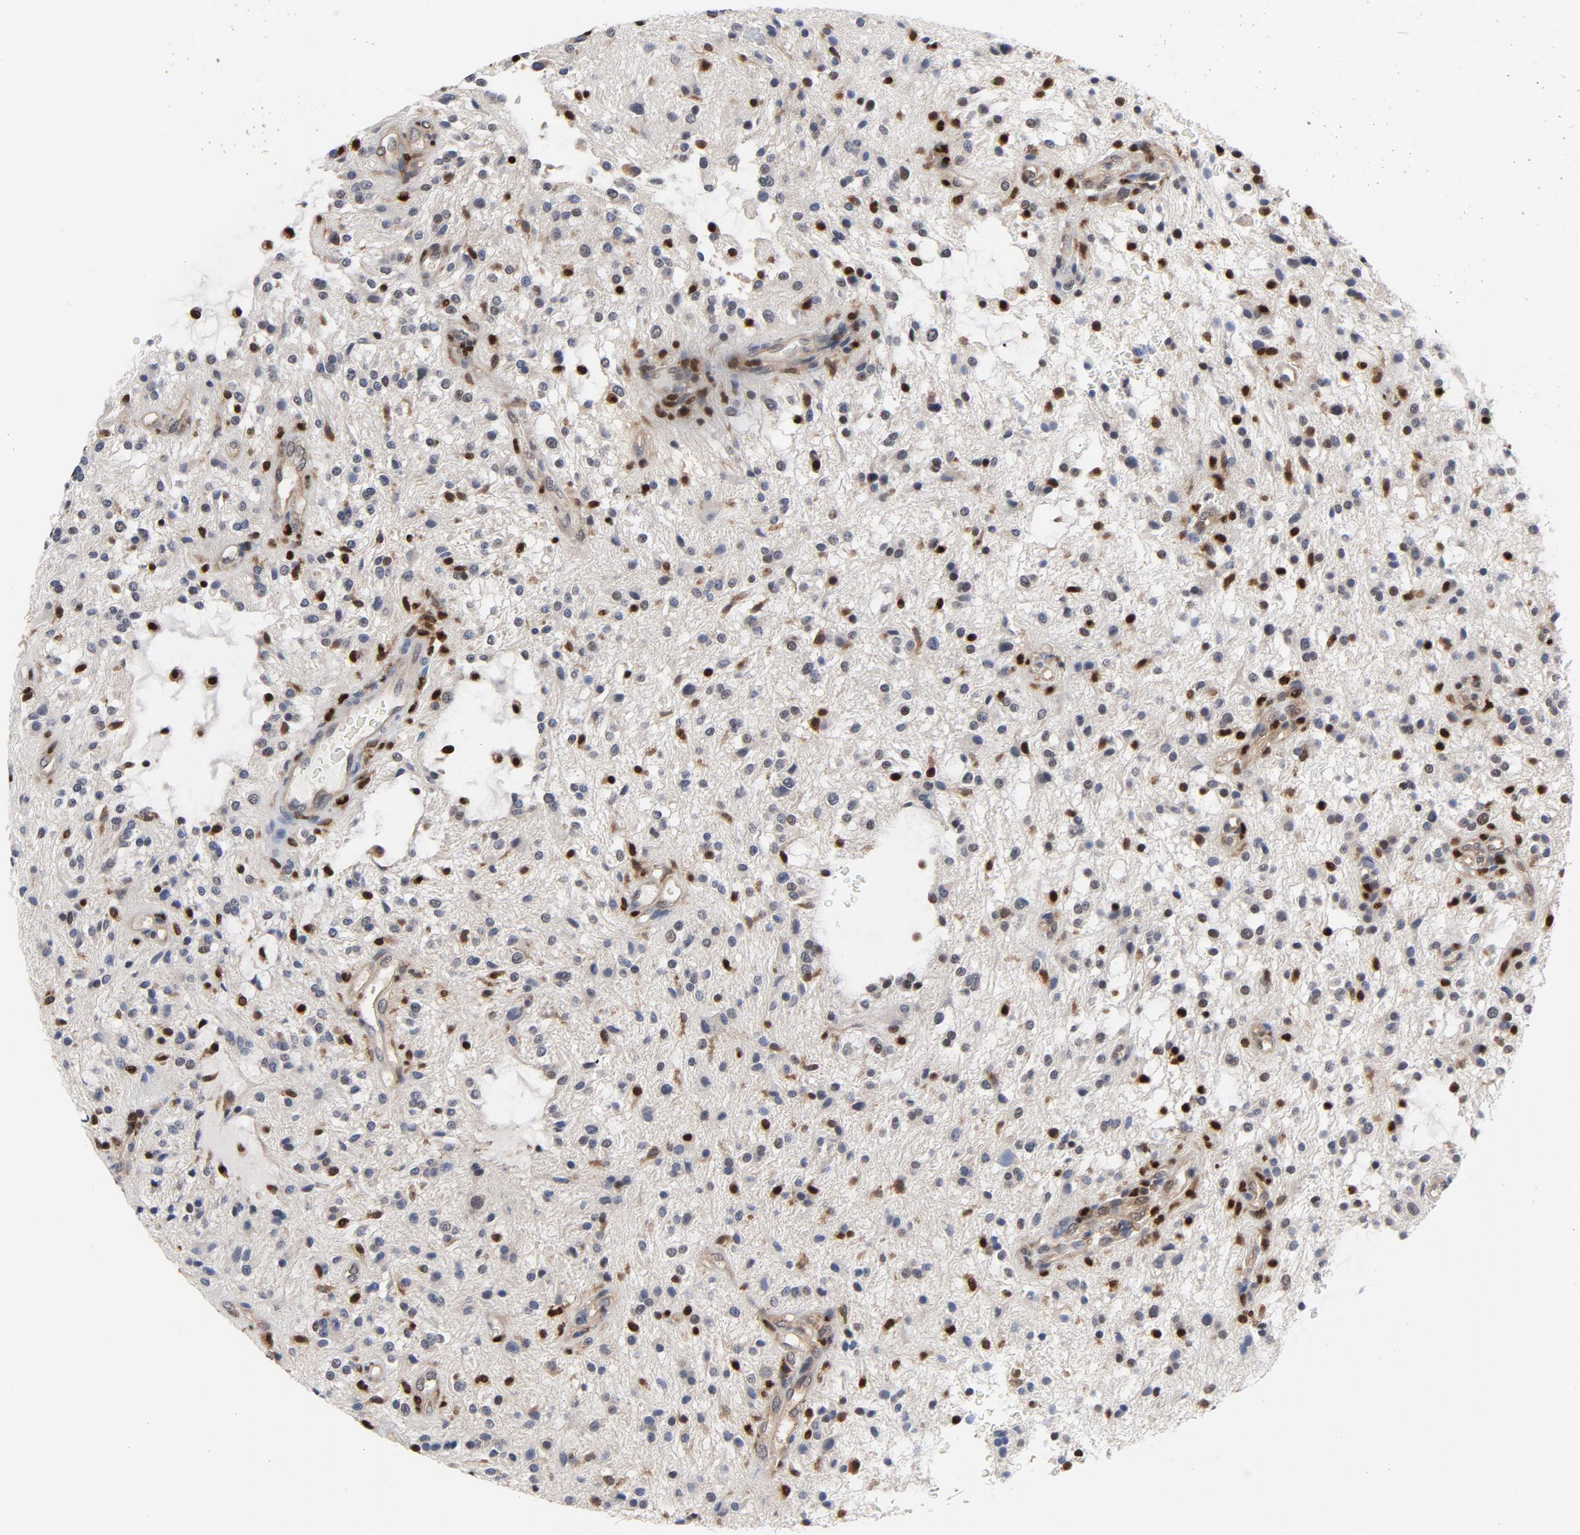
{"staining": {"intensity": "strong", "quantity": "25%-75%", "location": "nuclear"}, "tissue": "glioma", "cell_type": "Tumor cells", "image_type": "cancer", "snomed": [{"axis": "morphology", "description": "Glioma, malignant, NOS"}, {"axis": "topography", "description": "Cerebellum"}], "caption": "Immunohistochemical staining of human malignant glioma shows strong nuclear protein positivity in about 25%-75% of tumor cells.", "gene": "NFKB1", "patient": {"sex": "female", "age": 10}}